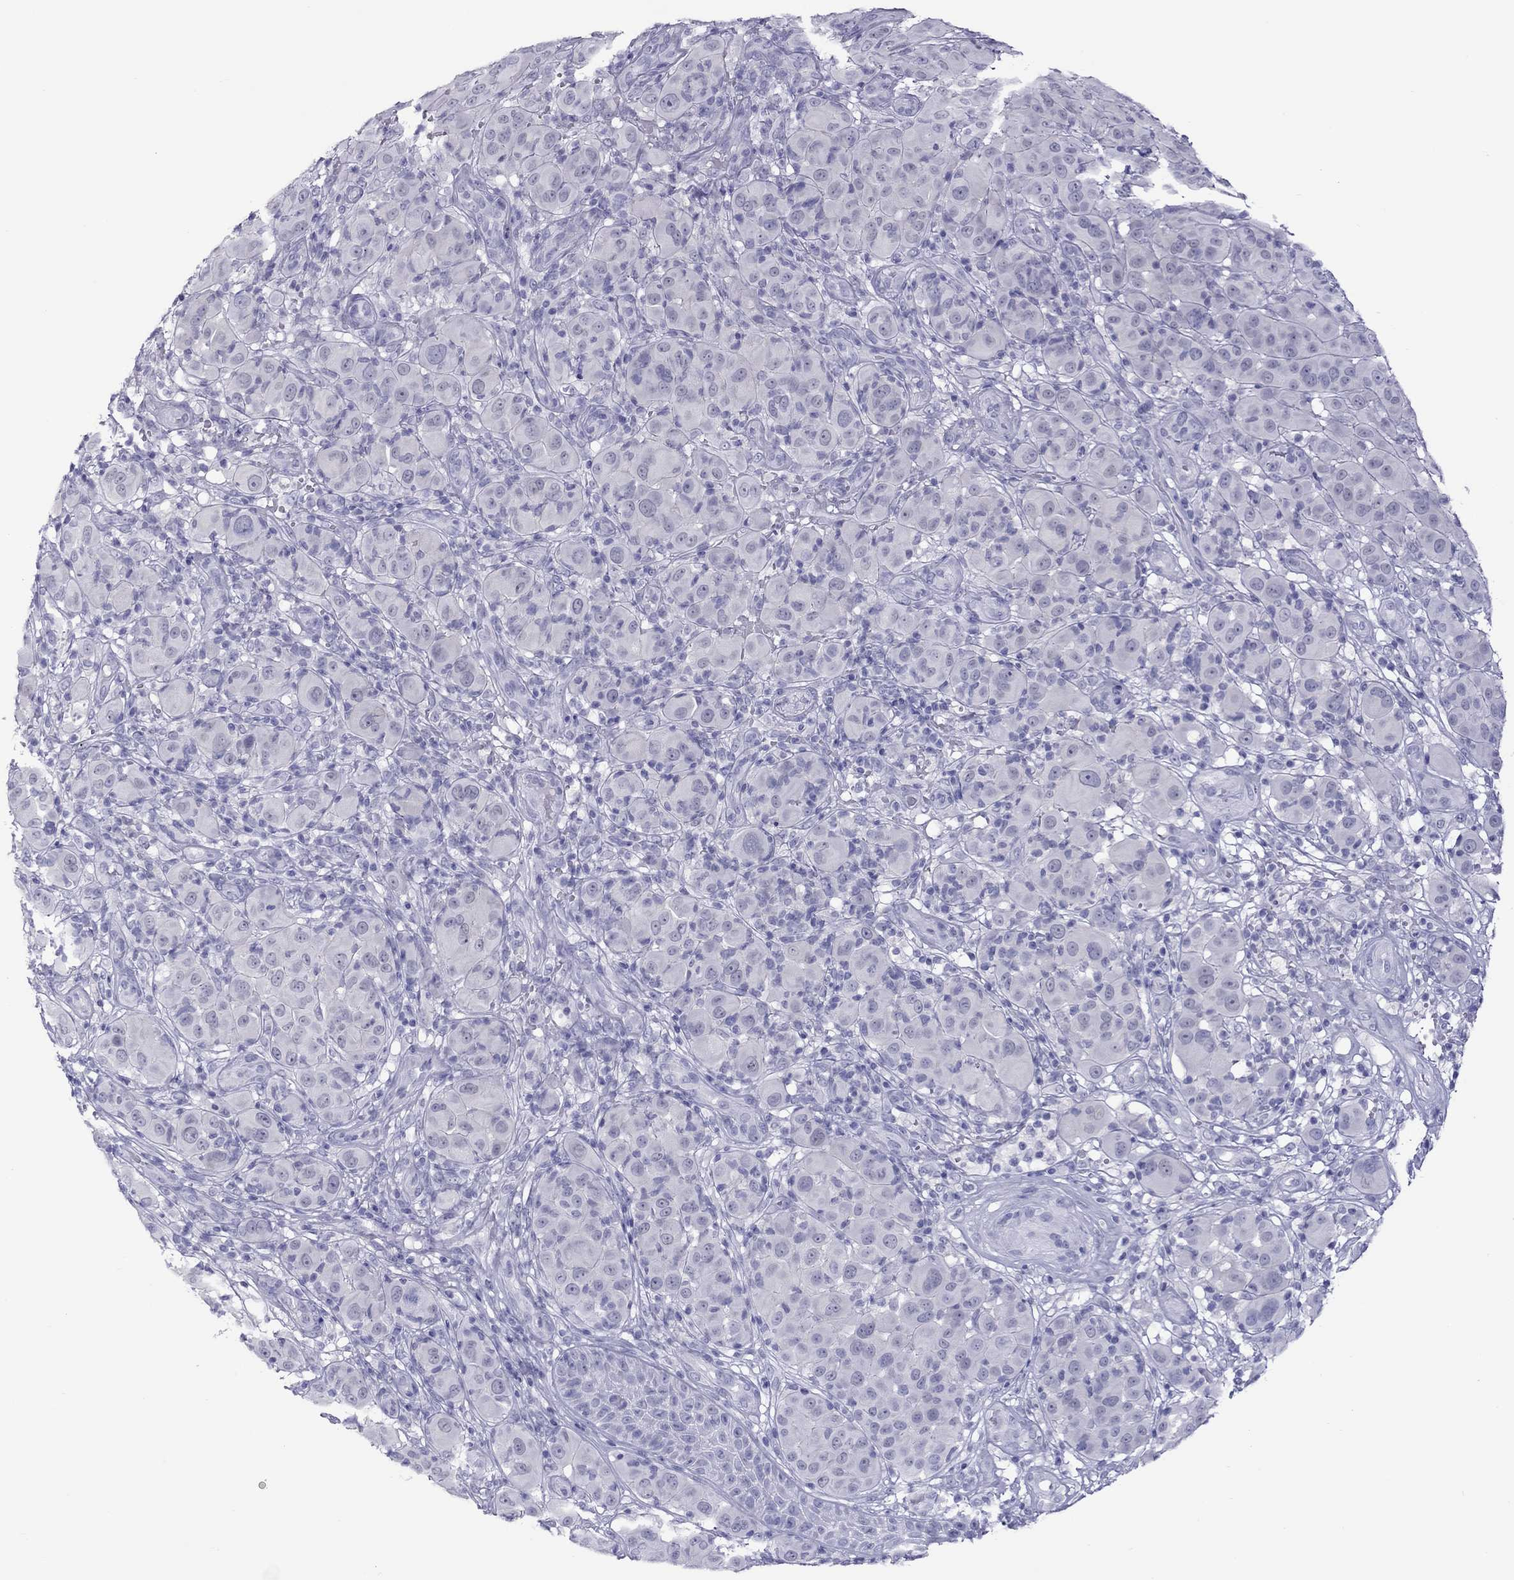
{"staining": {"intensity": "negative", "quantity": "none", "location": "none"}, "tissue": "melanoma", "cell_type": "Tumor cells", "image_type": "cancer", "snomed": [{"axis": "morphology", "description": "Malignant melanoma, NOS"}, {"axis": "topography", "description": "Skin"}], "caption": "Human malignant melanoma stained for a protein using immunohistochemistry (IHC) displays no expression in tumor cells.", "gene": "CHRNB3", "patient": {"sex": "female", "age": 87}}